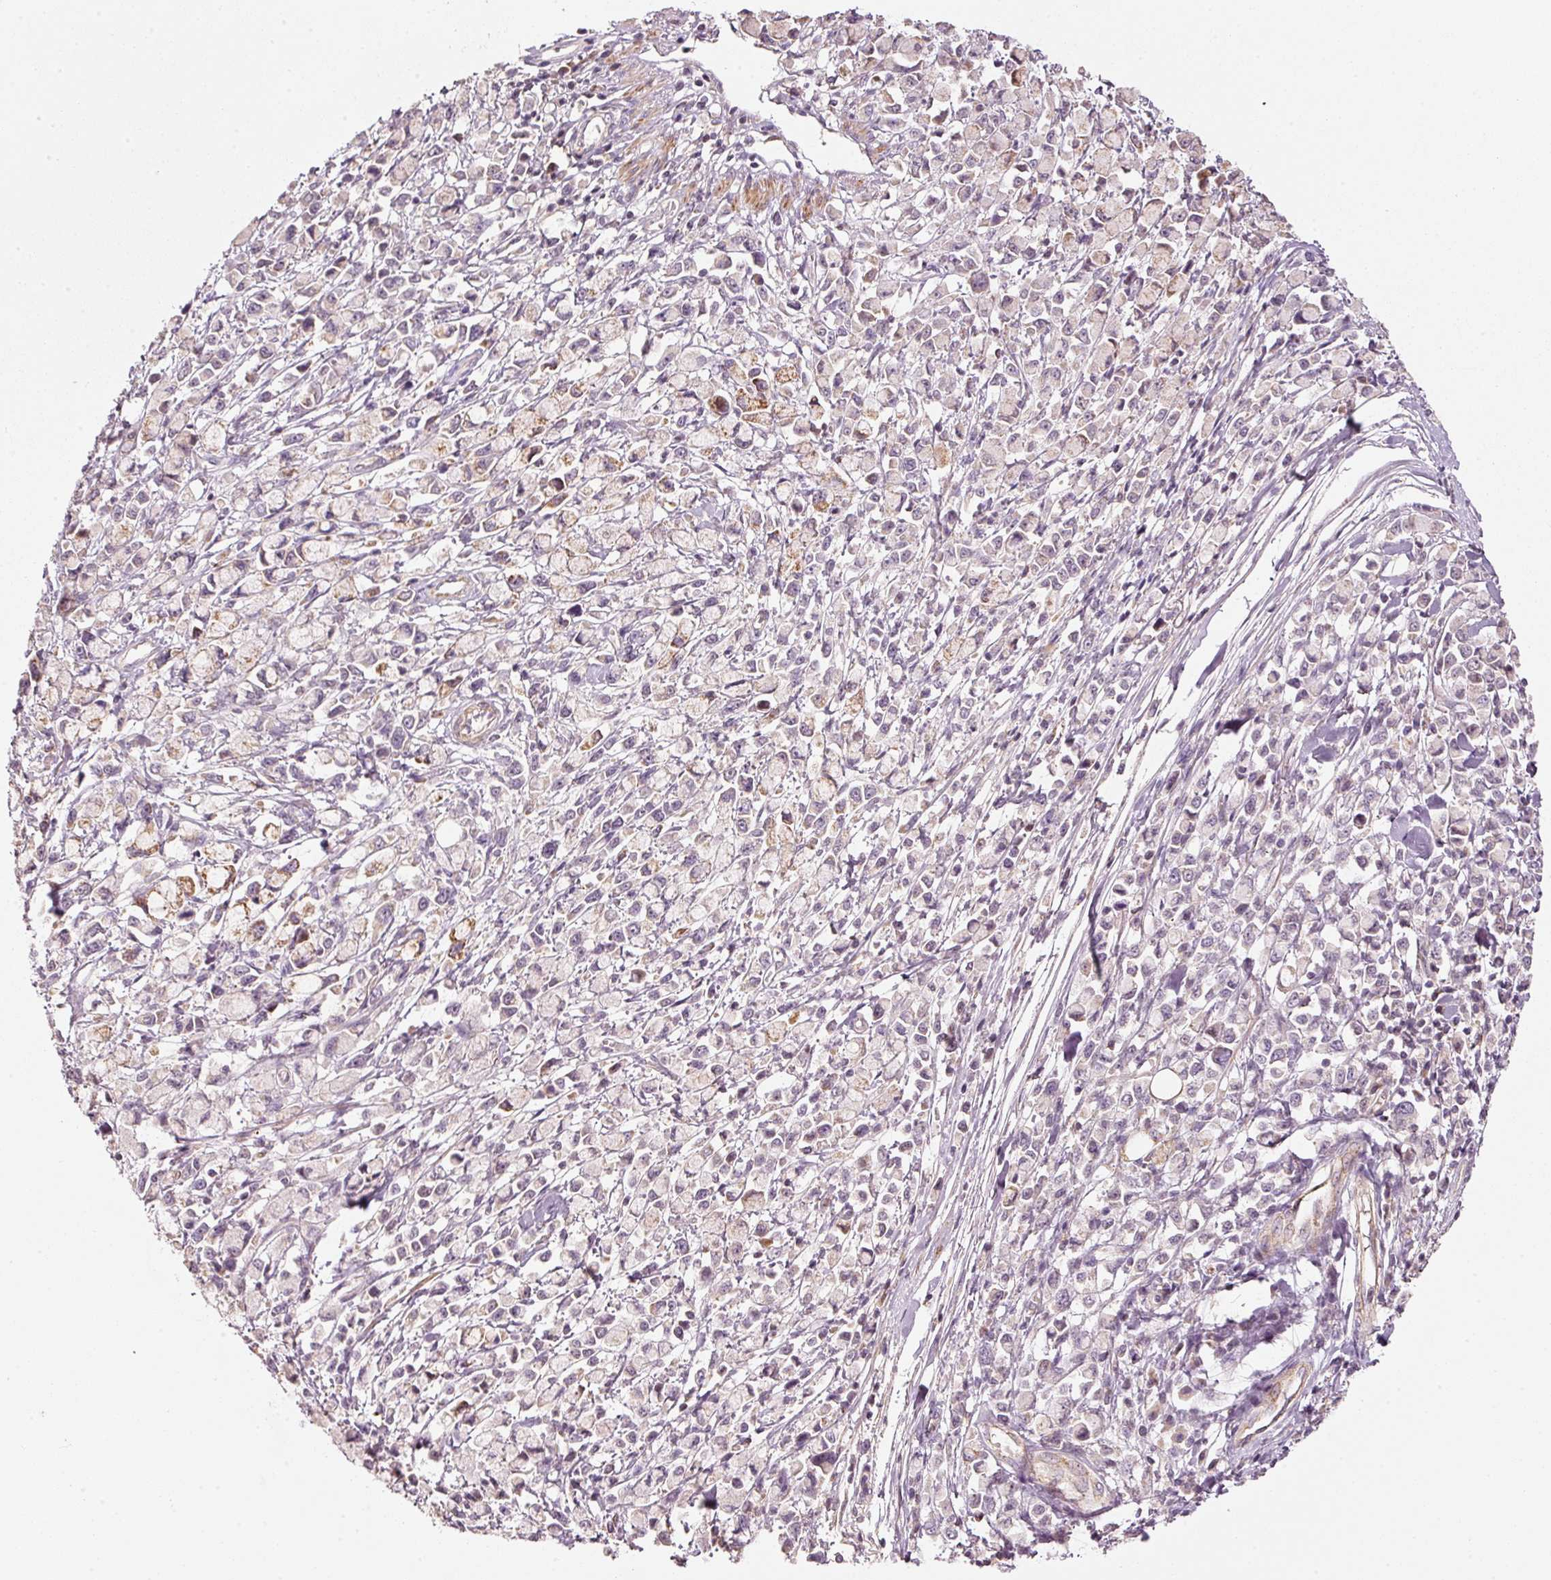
{"staining": {"intensity": "weak", "quantity": "<25%", "location": "cytoplasmic/membranous"}, "tissue": "stomach cancer", "cell_type": "Tumor cells", "image_type": "cancer", "snomed": [{"axis": "morphology", "description": "Adenocarcinoma, NOS"}, {"axis": "topography", "description": "Stomach"}], "caption": "DAB (3,3'-diaminobenzidine) immunohistochemical staining of stomach adenocarcinoma reveals no significant staining in tumor cells.", "gene": "ARHGAP22", "patient": {"sex": "female", "age": 81}}